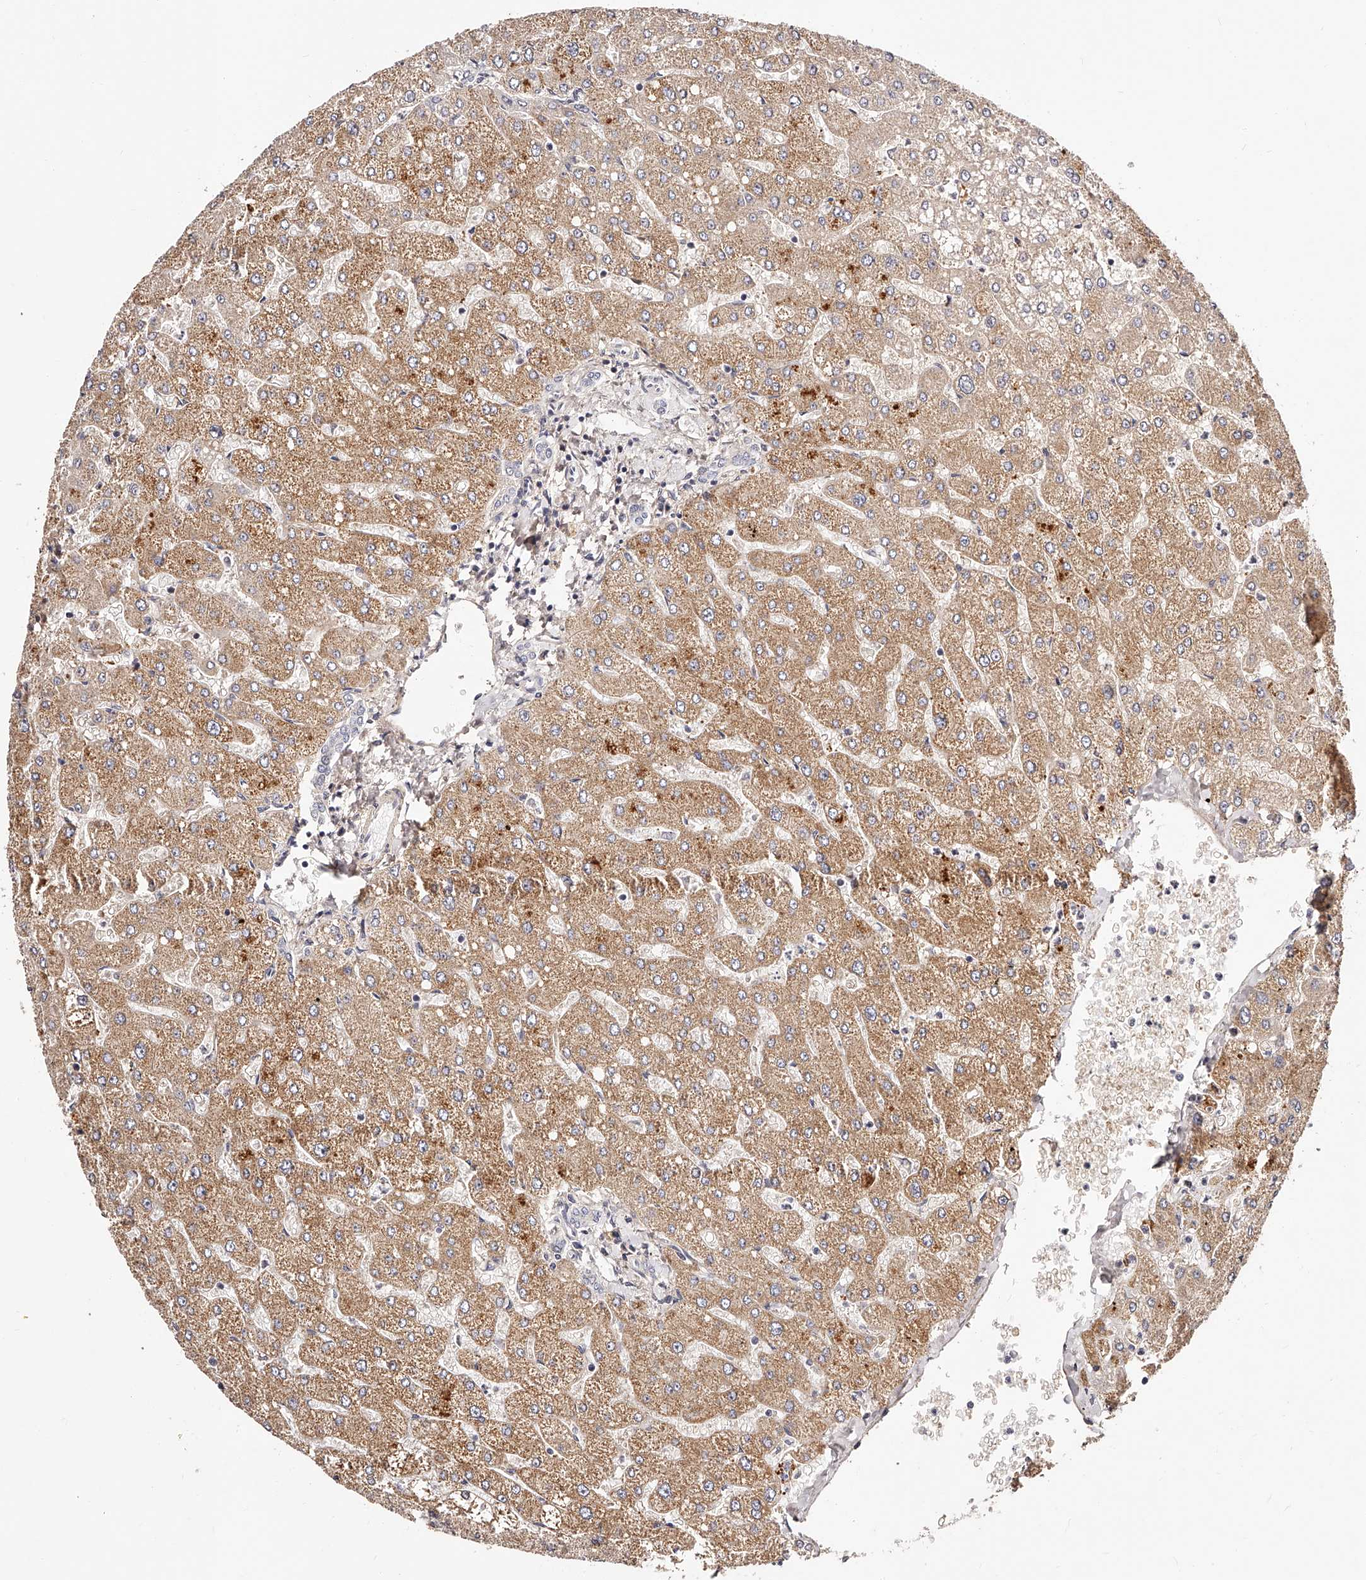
{"staining": {"intensity": "negative", "quantity": "none", "location": "none"}, "tissue": "liver", "cell_type": "Cholangiocytes", "image_type": "normal", "snomed": [{"axis": "morphology", "description": "Normal tissue, NOS"}, {"axis": "topography", "description": "Liver"}], "caption": "DAB immunohistochemical staining of normal liver shows no significant expression in cholangiocytes.", "gene": "ZNF502", "patient": {"sex": "male", "age": 55}}